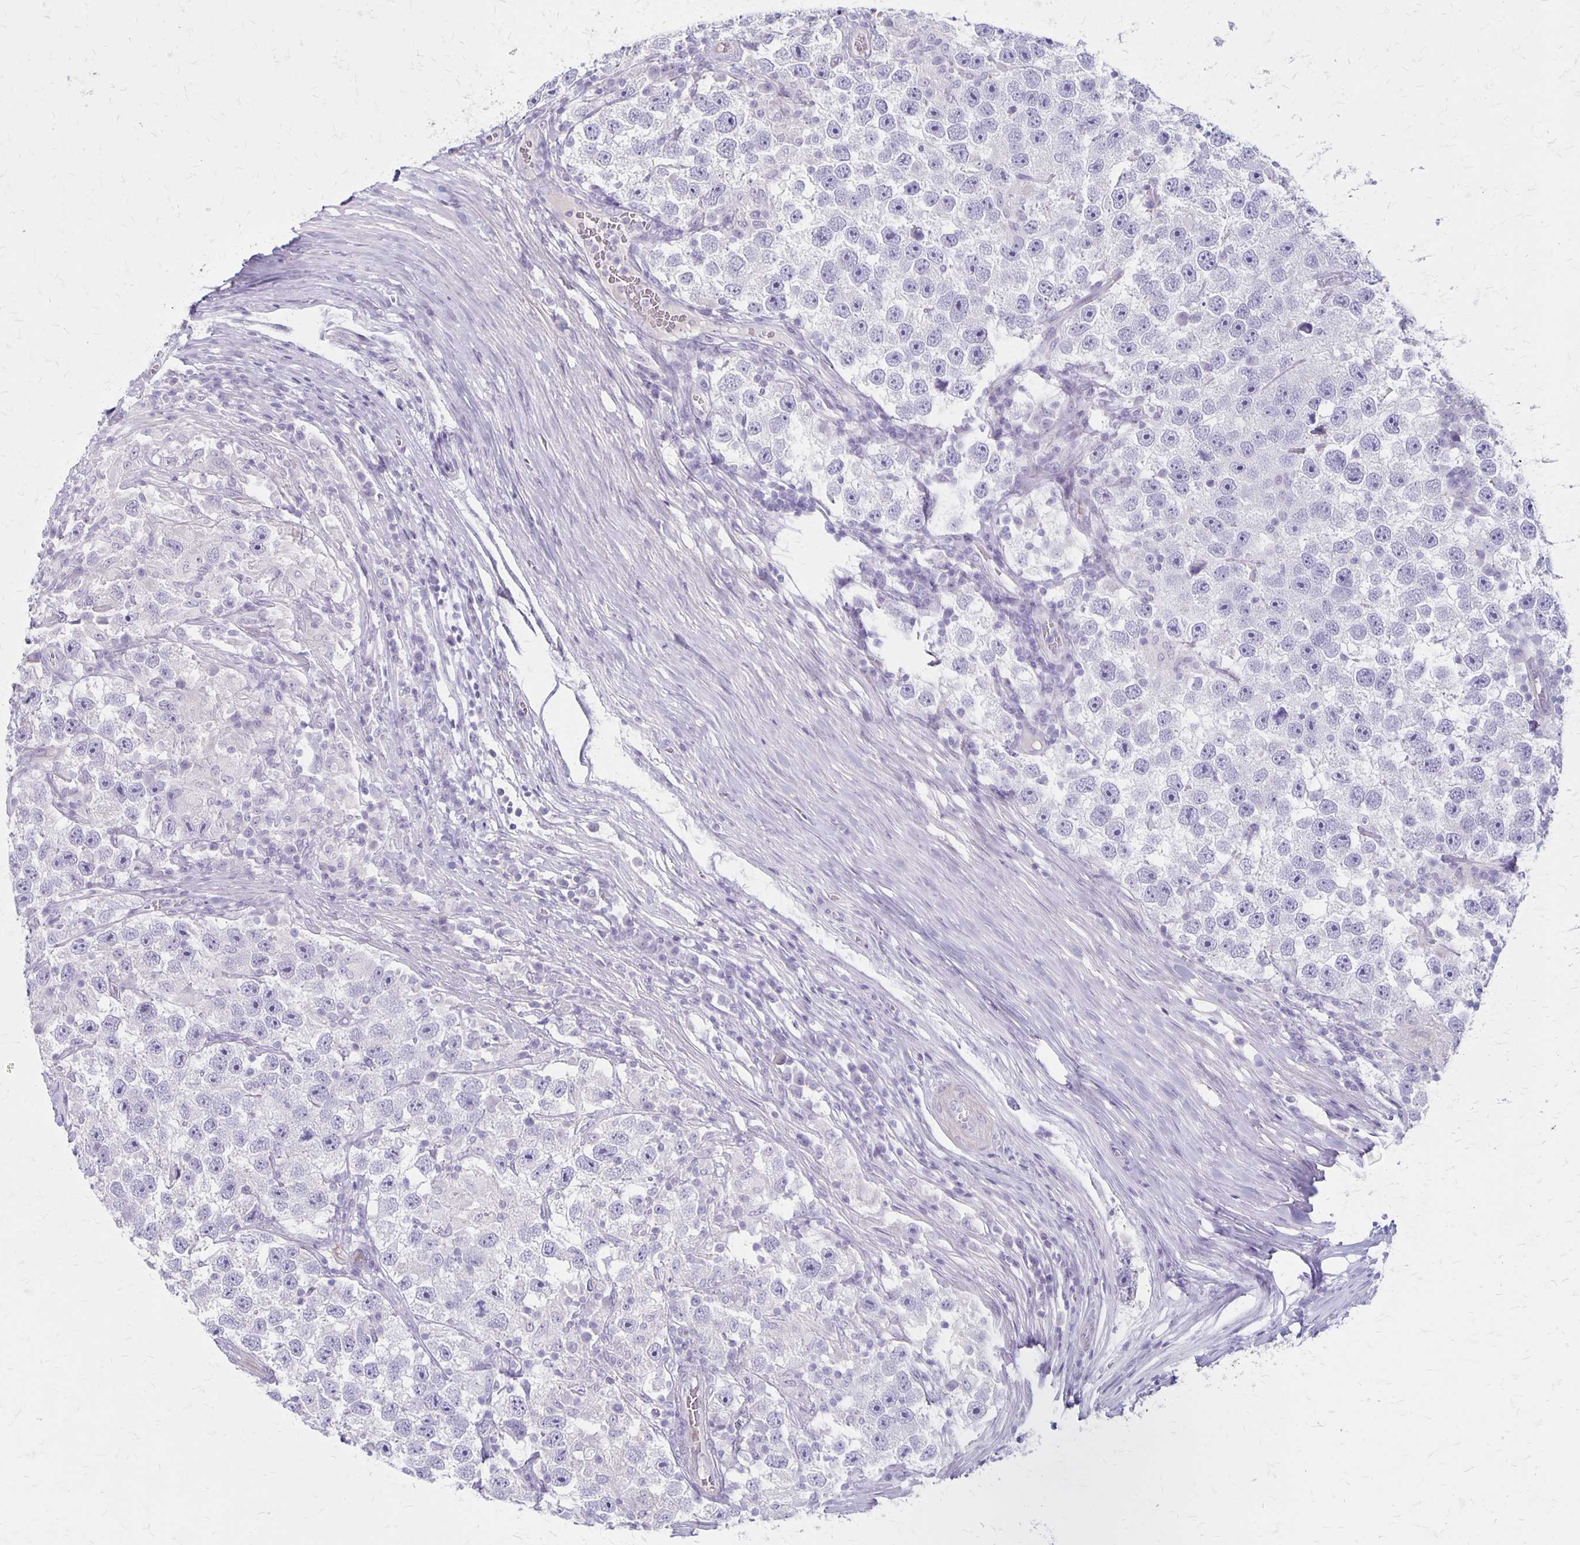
{"staining": {"intensity": "negative", "quantity": "none", "location": "none"}, "tissue": "testis cancer", "cell_type": "Tumor cells", "image_type": "cancer", "snomed": [{"axis": "morphology", "description": "Seminoma, NOS"}, {"axis": "topography", "description": "Testis"}], "caption": "The image displays no staining of tumor cells in testis cancer.", "gene": "HOMER1", "patient": {"sex": "male", "age": 26}}